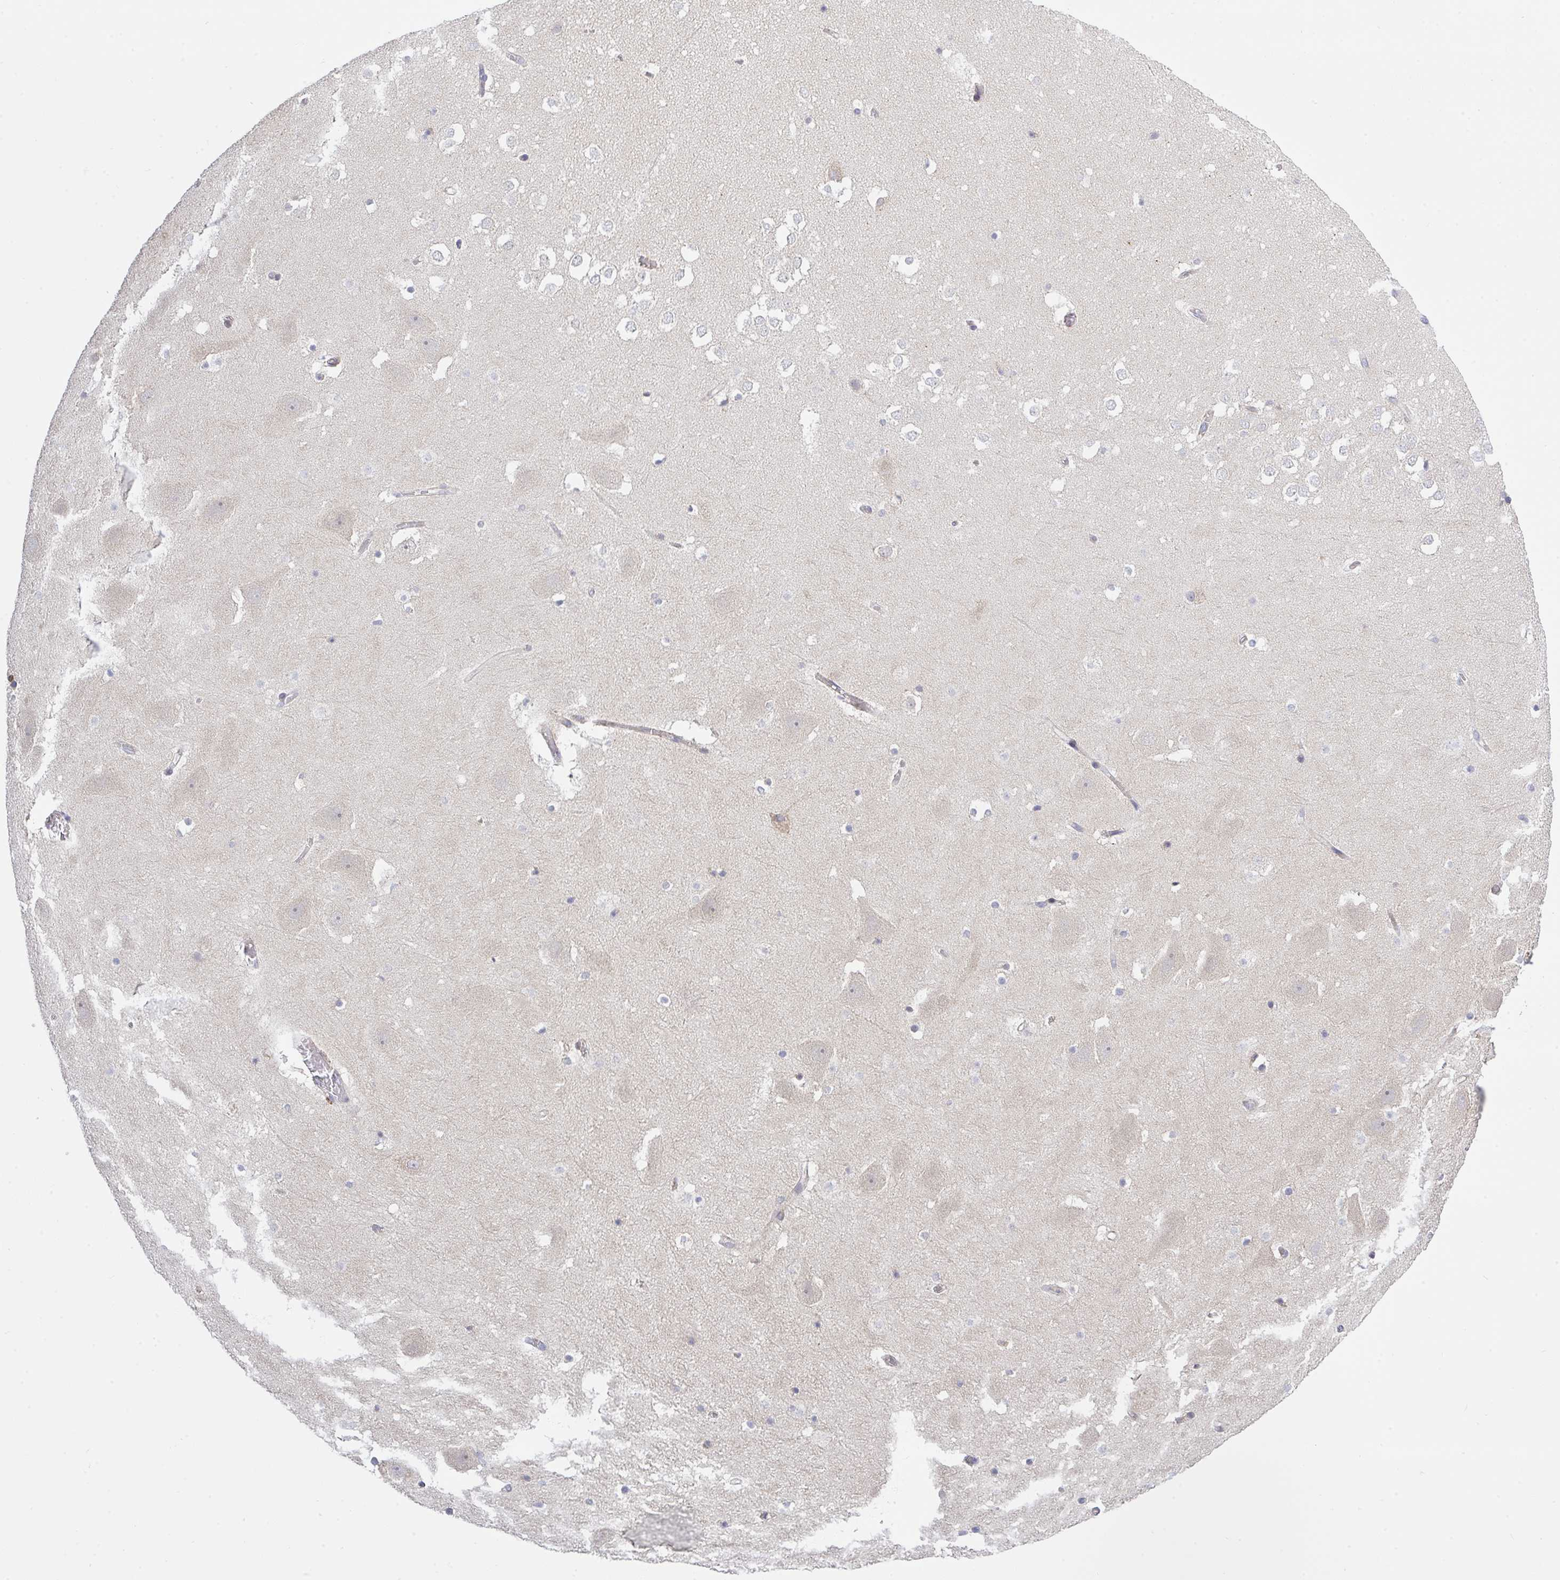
{"staining": {"intensity": "negative", "quantity": "none", "location": "none"}, "tissue": "hippocampus", "cell_type": "Glial cells", "image_type": "normal", "snomed": [{"axis": "morphology", "description": "Normal tissue, NOS"}, {"axis": "topography", "description": "Hippocampus"}], "caption": "Glial cells show no significant protein positivity in benign hippocampus. (Brightfield microscopy of DAB immunohistochemistry at high magnification).", "gene": "FRMD3", "patient": {"sex": "female", "age": 42}}